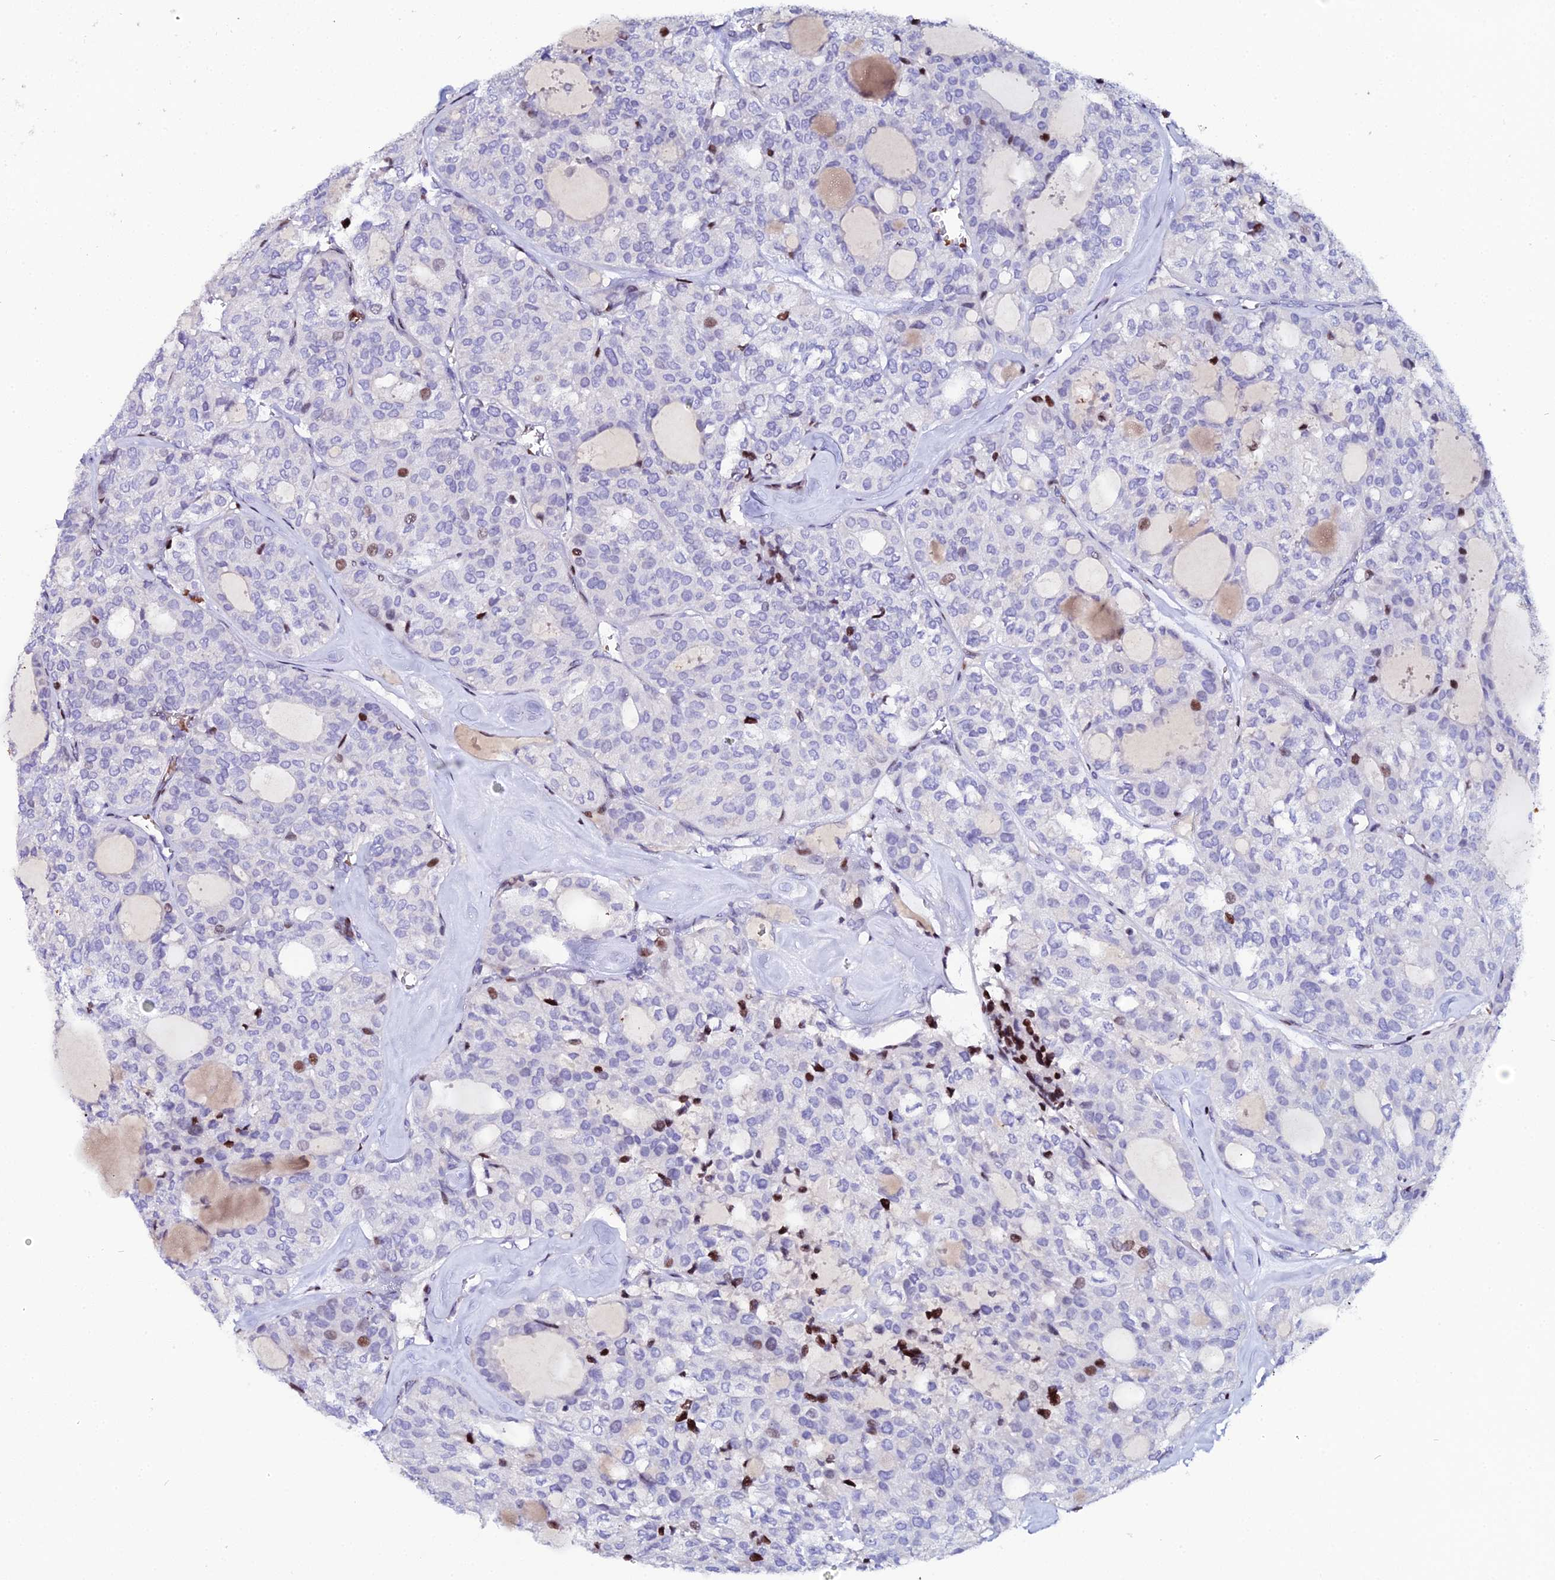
{"staining": {"intensity": "moderate", "quantity": "<25%", "location": "nuclear"}, "tissue": "thyroid cancer", "cell_type": "Tumor cells", "image_type": "cancer", "snomed": [{"axis": "morphology", "description": "Follicular adenoma carcinoma, NOS"}, {"axis": "topography", "description": "Thyroid gland"}], "caption": "A photomicrograph of human thyroid cancer (follicular adenoma carcinoma) stained for a protein displays moderate nuclear brown staining in tumor cells.", "gene": "MYNN", "patient": {"sex": "male", "age": 75}}